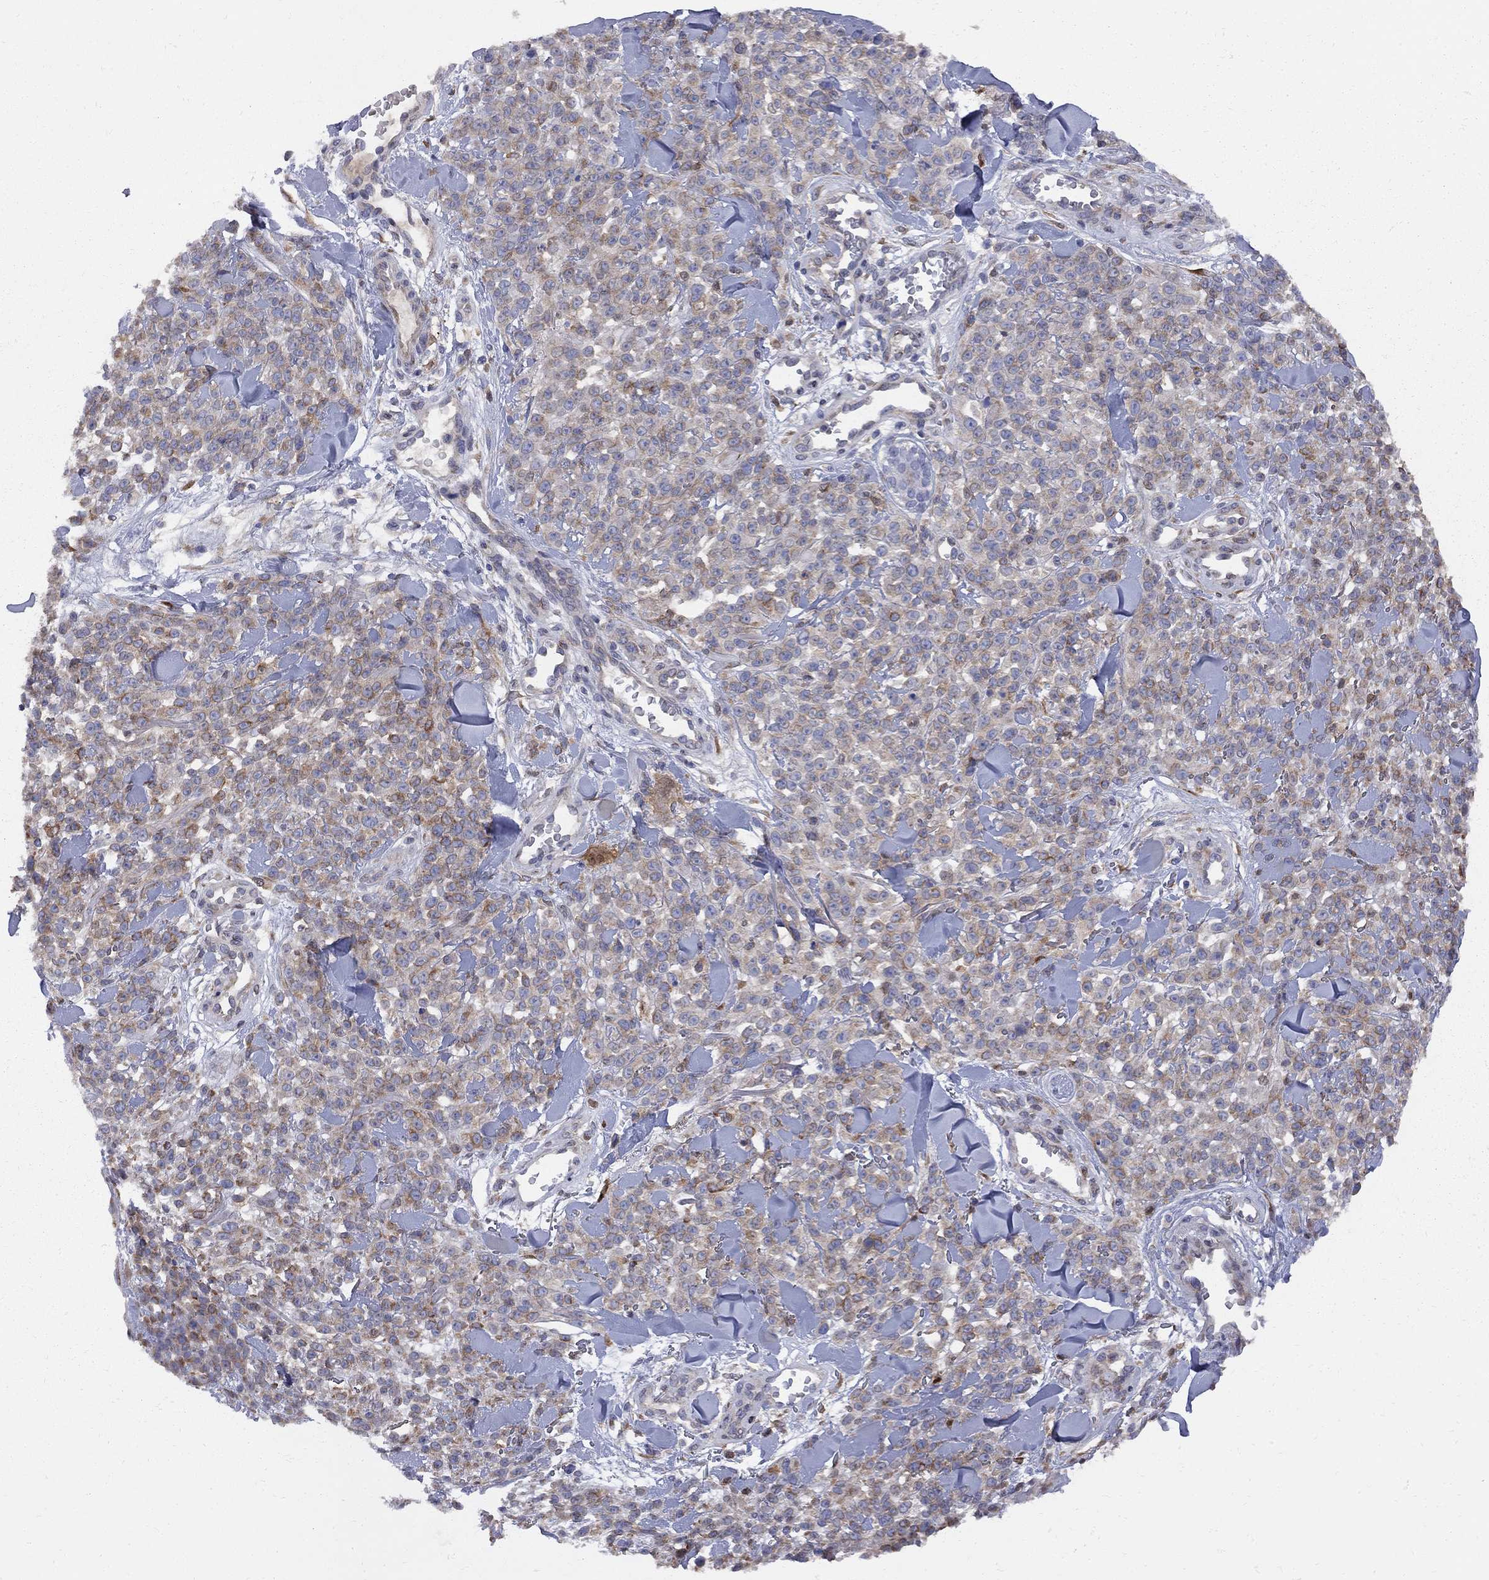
{"staining": {"intensity": "moderate", "quantity": "<25%", "location": "cytoplasmic/membranous"}, "tissue": "melanoma", "cell_type": "Tumor cells", "image_type": "cancer", "snomed": [{"axis": "morphology", "description": "Malignant melanoma, NOS"}, {"axis": "topography", "description": "Skin"}, {"axis": "topography", "description": "Skin of trunk"}], "caption": "Human malignant melanoma stained with a brown dye exhibits moderate cytoplasmic/membranous positive staining in approximately <25% of tumor cells.", "gene": "MTHFR", "patient": {"sex": "male", "age": 74}}